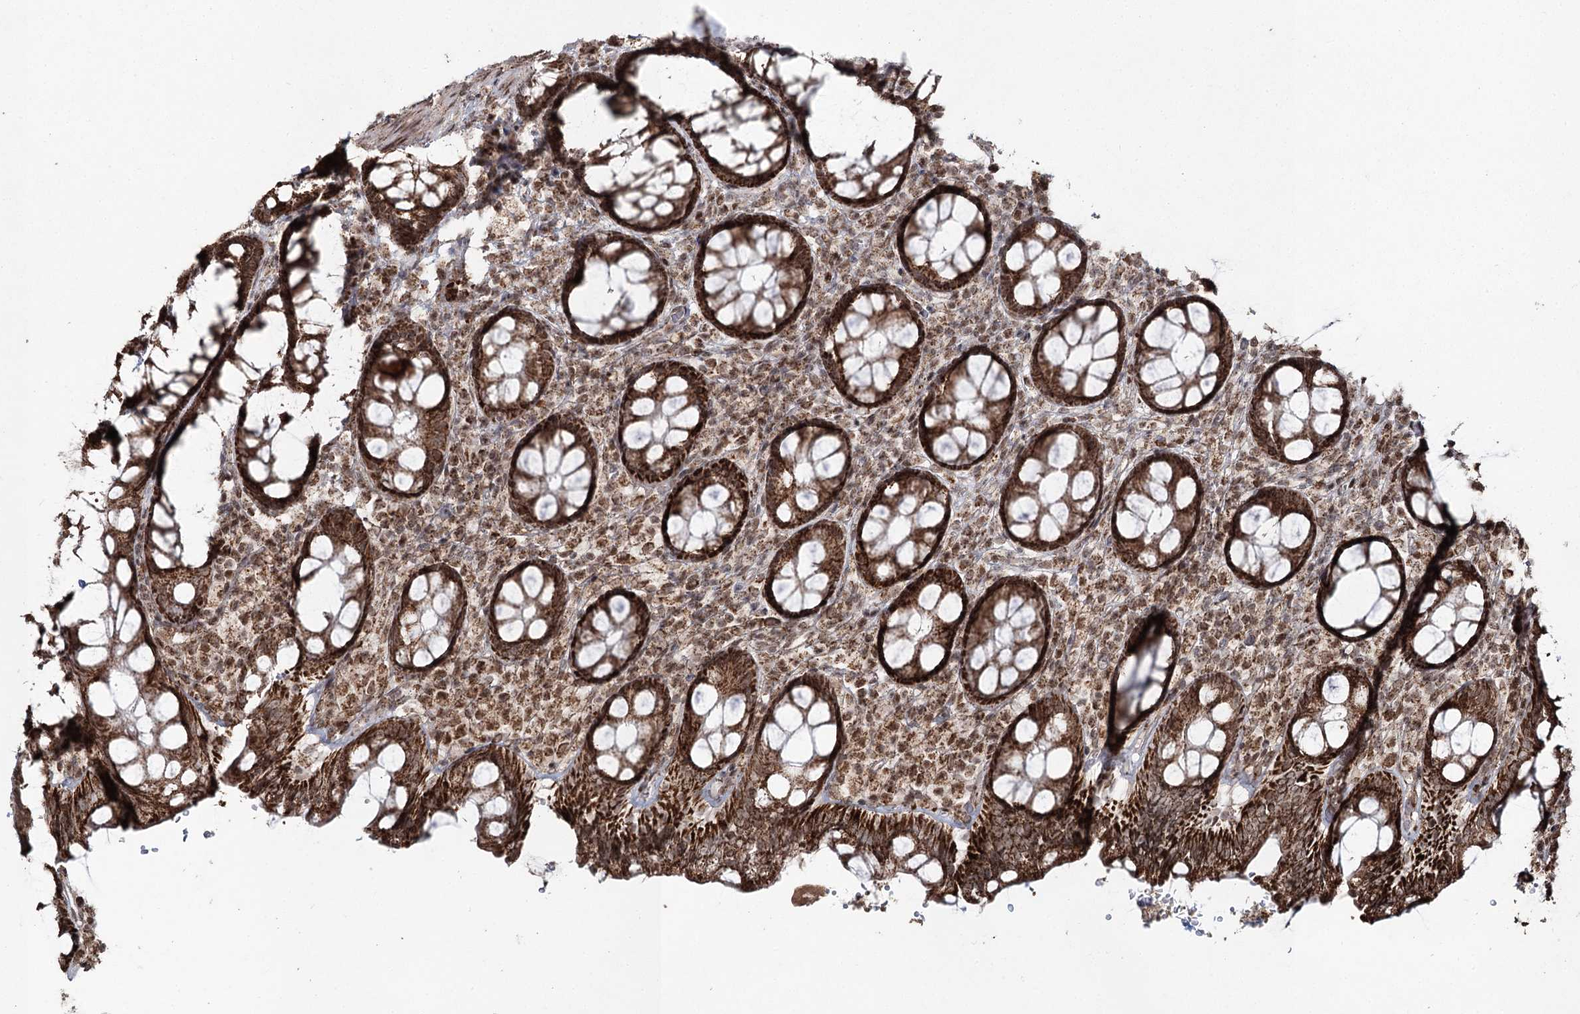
{"staining": {"intensity": "strong", "quantity": ">75%", "location": "cytoplasmic/membranous"}, "tissue": "rectum", "cell_type": "Glandular cells", "image_type": "normal", "snomed": [{"axis": "morphology", "description": "Normal tissue, NOS"}, {"axis": "topography", "description": "Rectum"}], "caption": "Glandular cells demonstrate strong cytoplasmic/membranous expression in about >75% of cells in benign rectum.", "gene": "PDHX", "patient": {"sex": "male", "age": 83}}